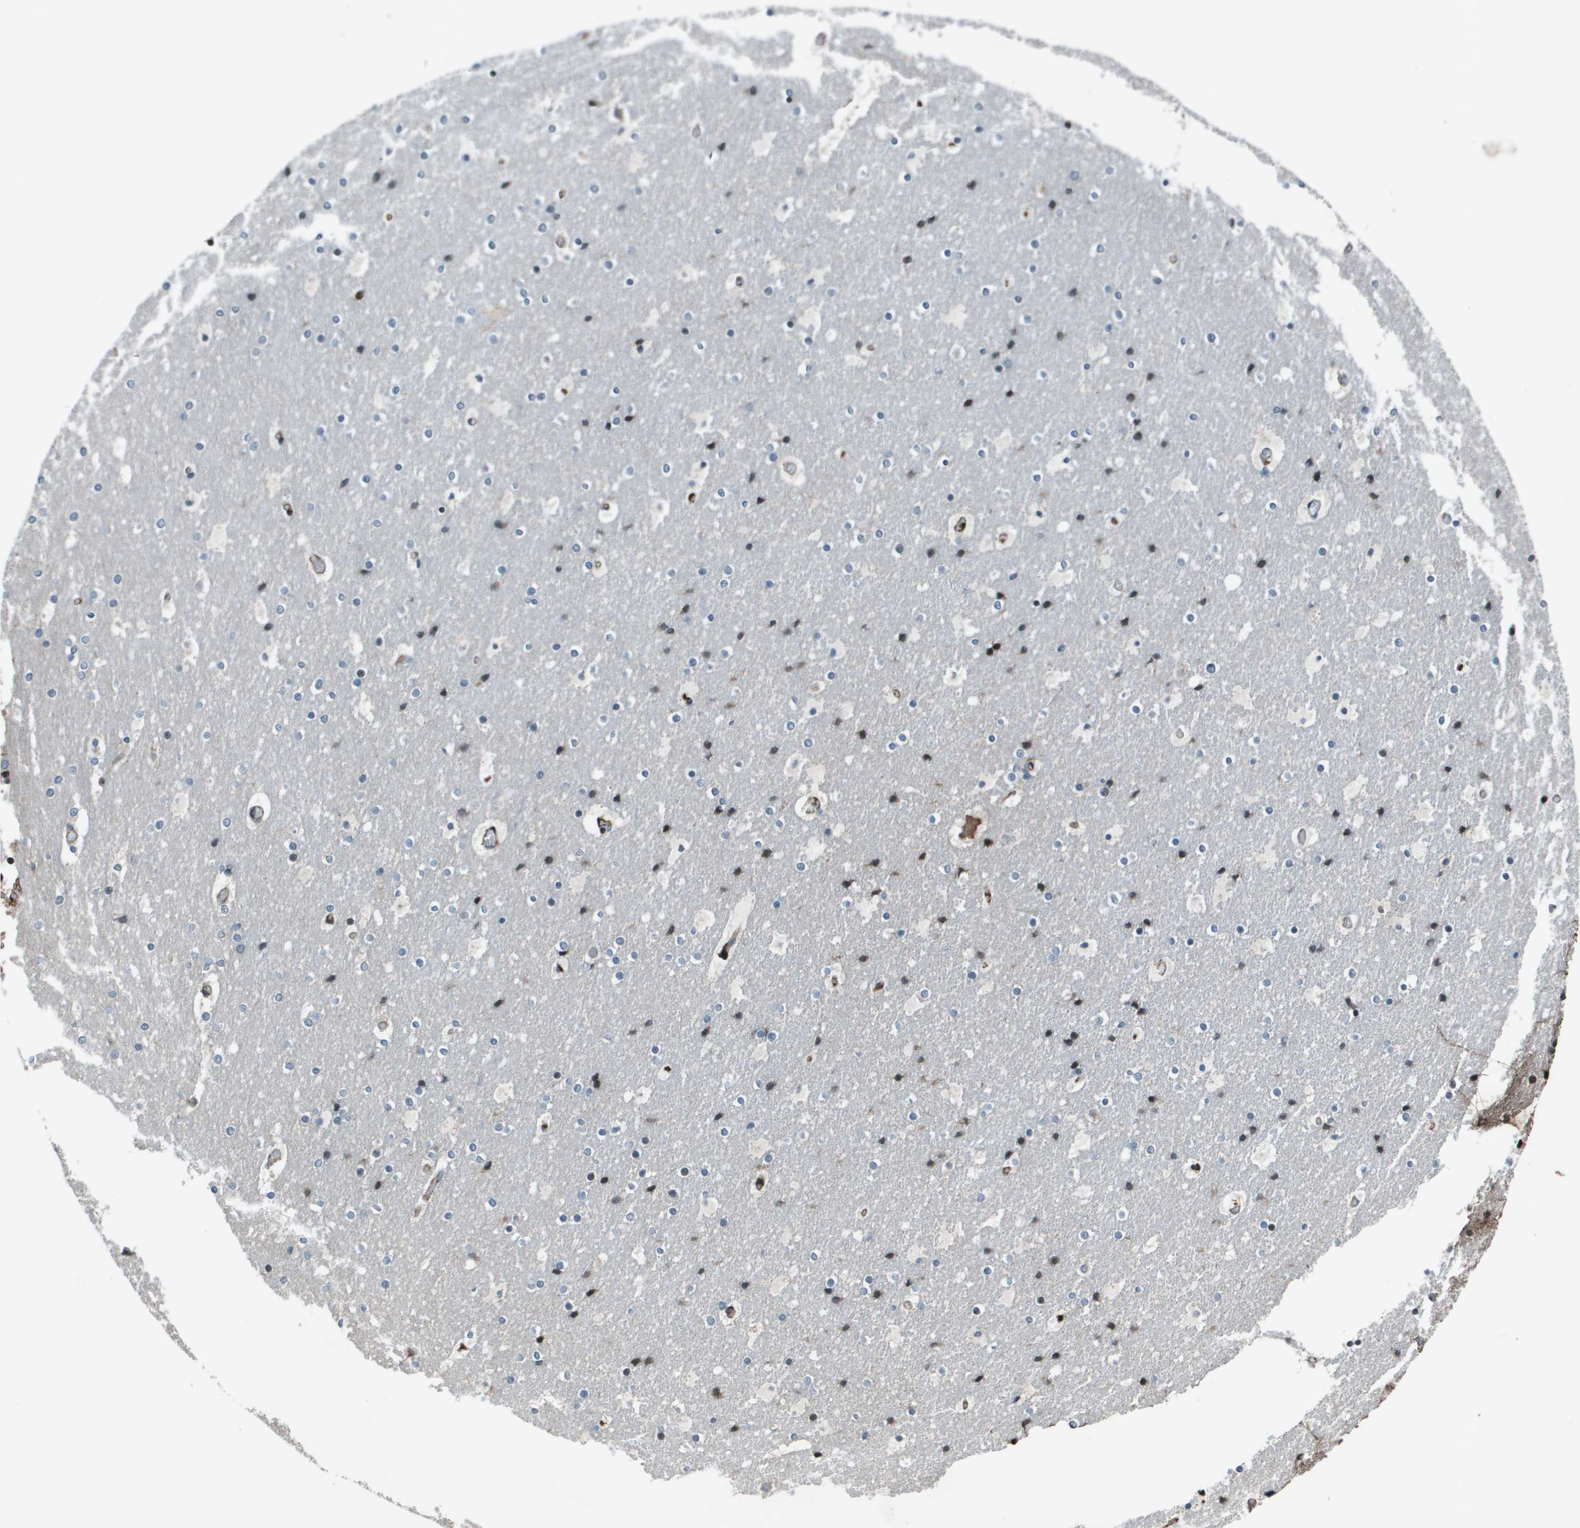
{"staining": {"intensity": "weak", "quantity": "25%-75%", "location": "cytoplasmic/membranous,nuclear"}, "tissue": "cerebral cortex", "cell_type": "Endothelial cells", "image_type": "normal", "snomed": [{"axis": "morphology", "description": "Normal tissue, NOS"}, {"axis": "topography", "description": "Cerebral cortex"}], "caption": "Immunohistochemical staining of unremarkable human cerebral cortex displays 25%-75% levels of weak cytoplasmic/membranous,nuclear protein positivity in approximately 25%-75% of endothelial cells. (DAB (3,3'-diaminobenzidine) = brown stain, brightfield microscopy at high magnification).", "gene": "CXCL12", "patient": {"sex": "male", "age": 57}}